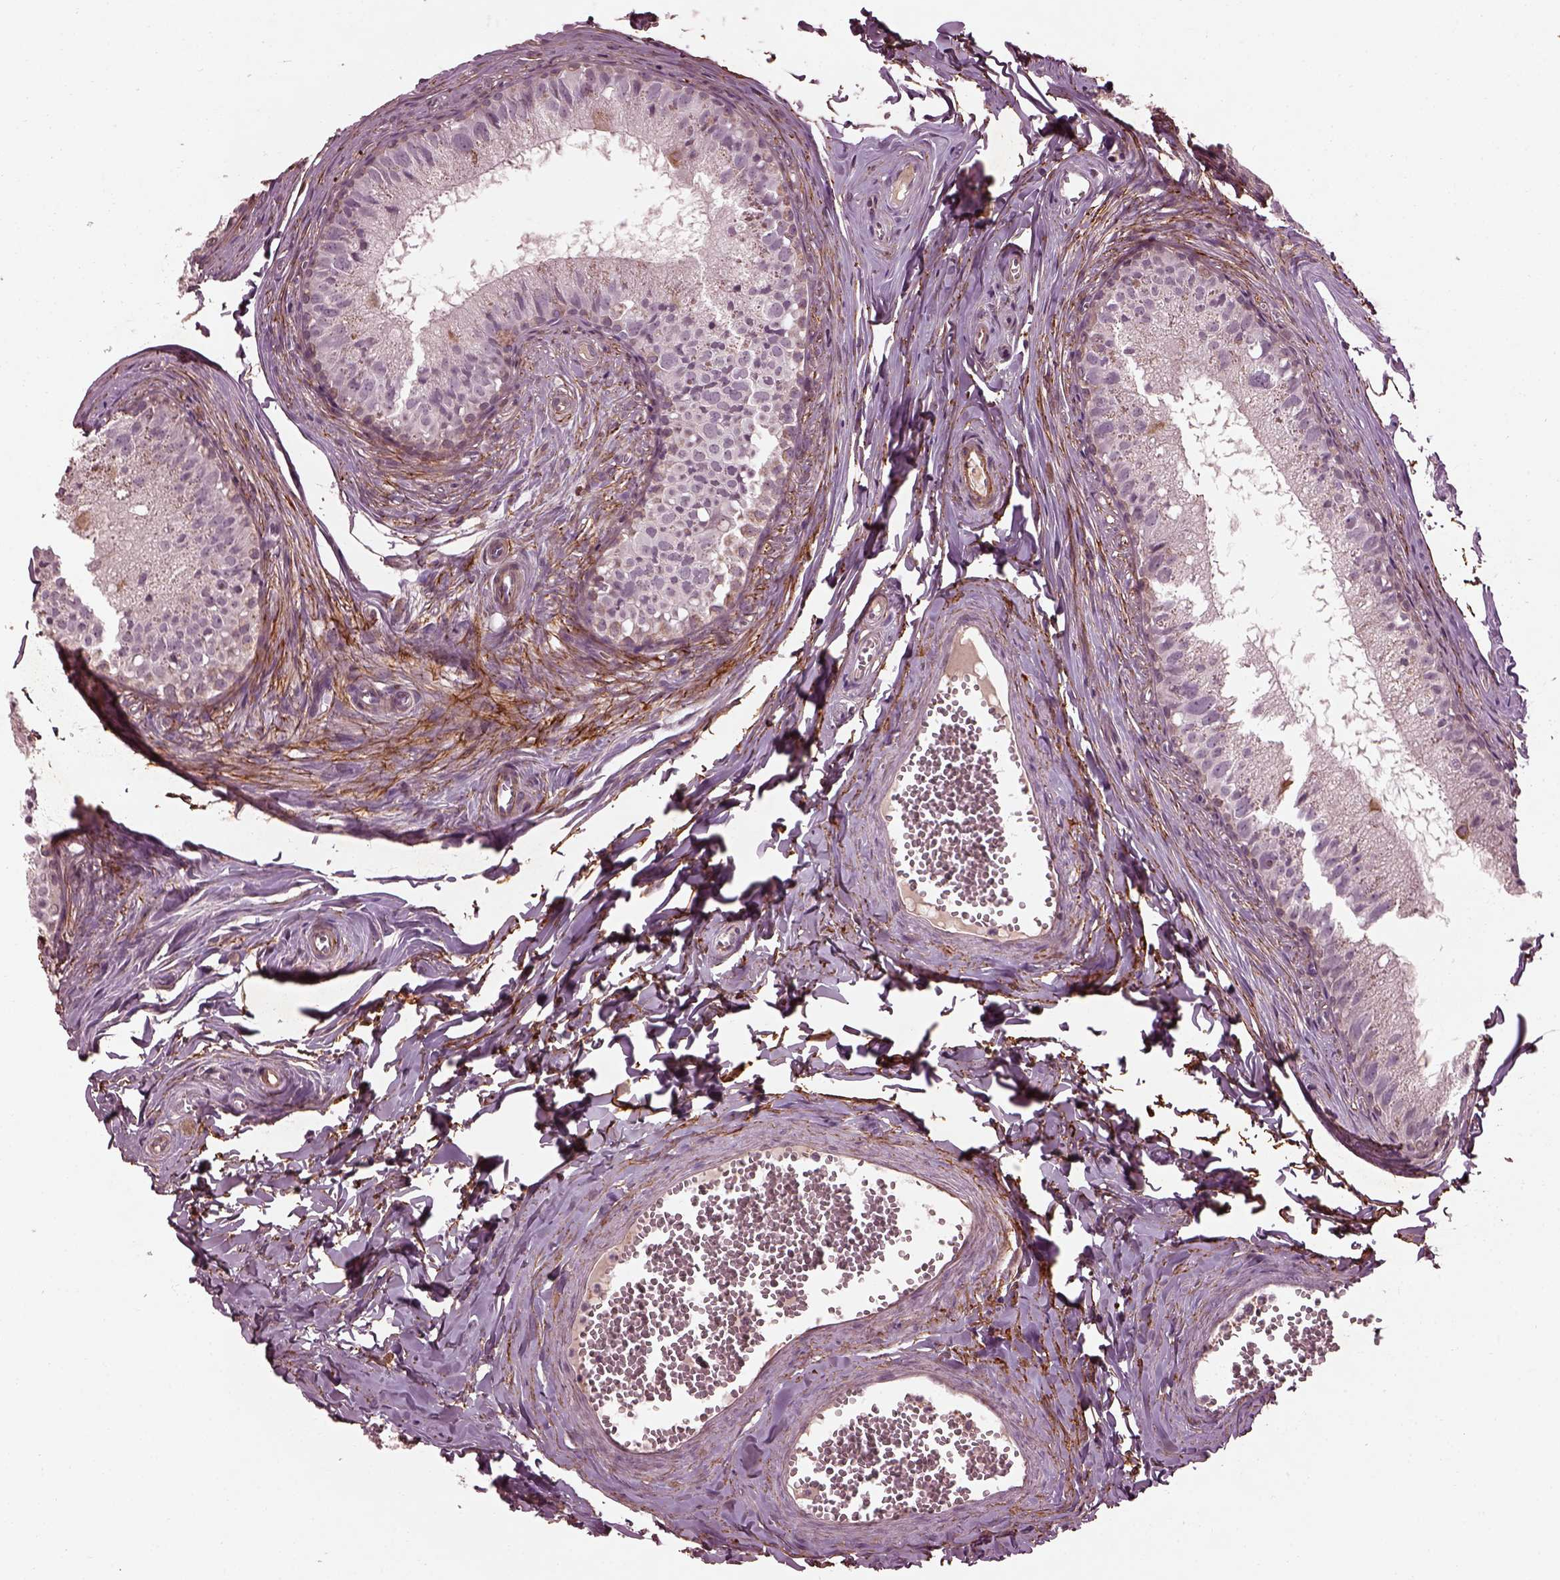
{"staining": {"intensity": "negative", "quantity": "none", "location": "none"}, "tissue": "epididymis", "cell_type": "Glandular cells", "image_type": "normal", "snomed": [{"axis": "morphology", "description": "Normal tissue, NOS"}, {"axis": "topography", "description": "Epididymis"}], "caption": "IHC histopathology image of benign human epididymis stained for a protein (brown), which shows no staining in glandular cells. (DAB IHC visualized using brightfield microscopy, high magnification).", "gene": "EFEMP1", "patient": {"sex": "male", "age": 45}}